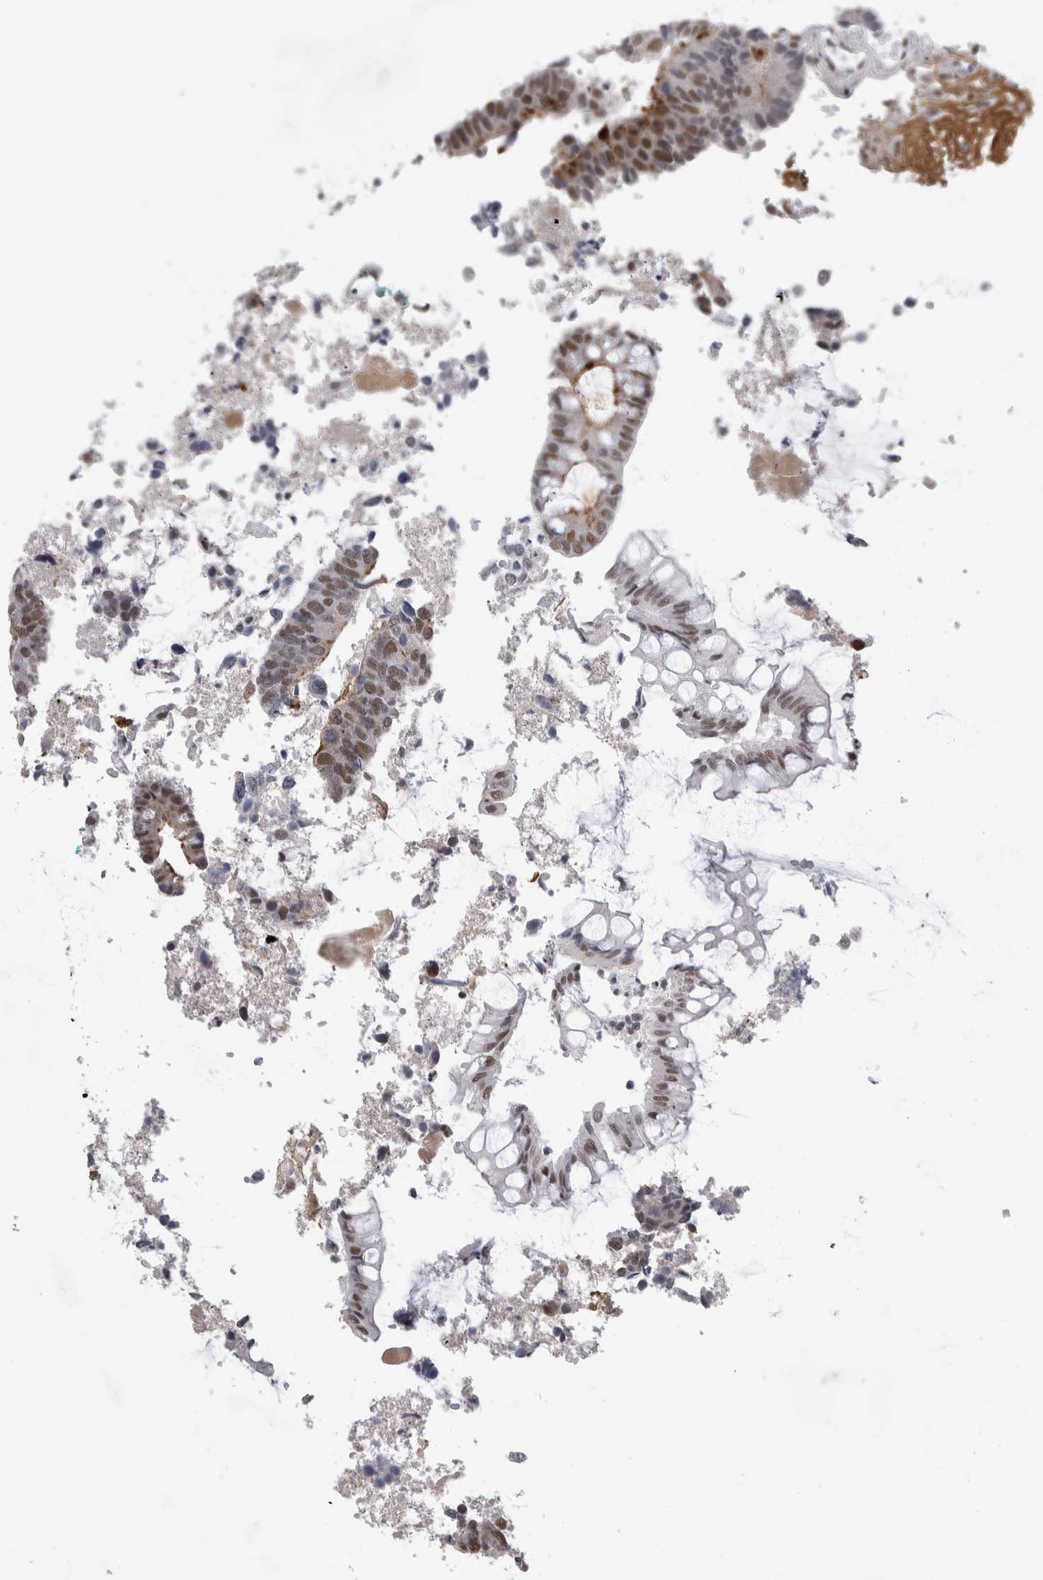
{"staining": {"intensity": "moderate", "quantity": ">75%", "location": "nuclear"}, "tissue": "colorectal cancer", "cell_type": "Tumor cells", "image_type": "cancer", "snomed": [{"axis": "morphology", "description": "Adenocarcinoma, NOS"}, {"axis": "topography", "description": "Rectum"}], "caption": "A brown stain shows moderate nuclear staining of a protein in colorectal cancer tumor cells.", "gene": "API5", "patient": {"sex": "male", "age": 84}}